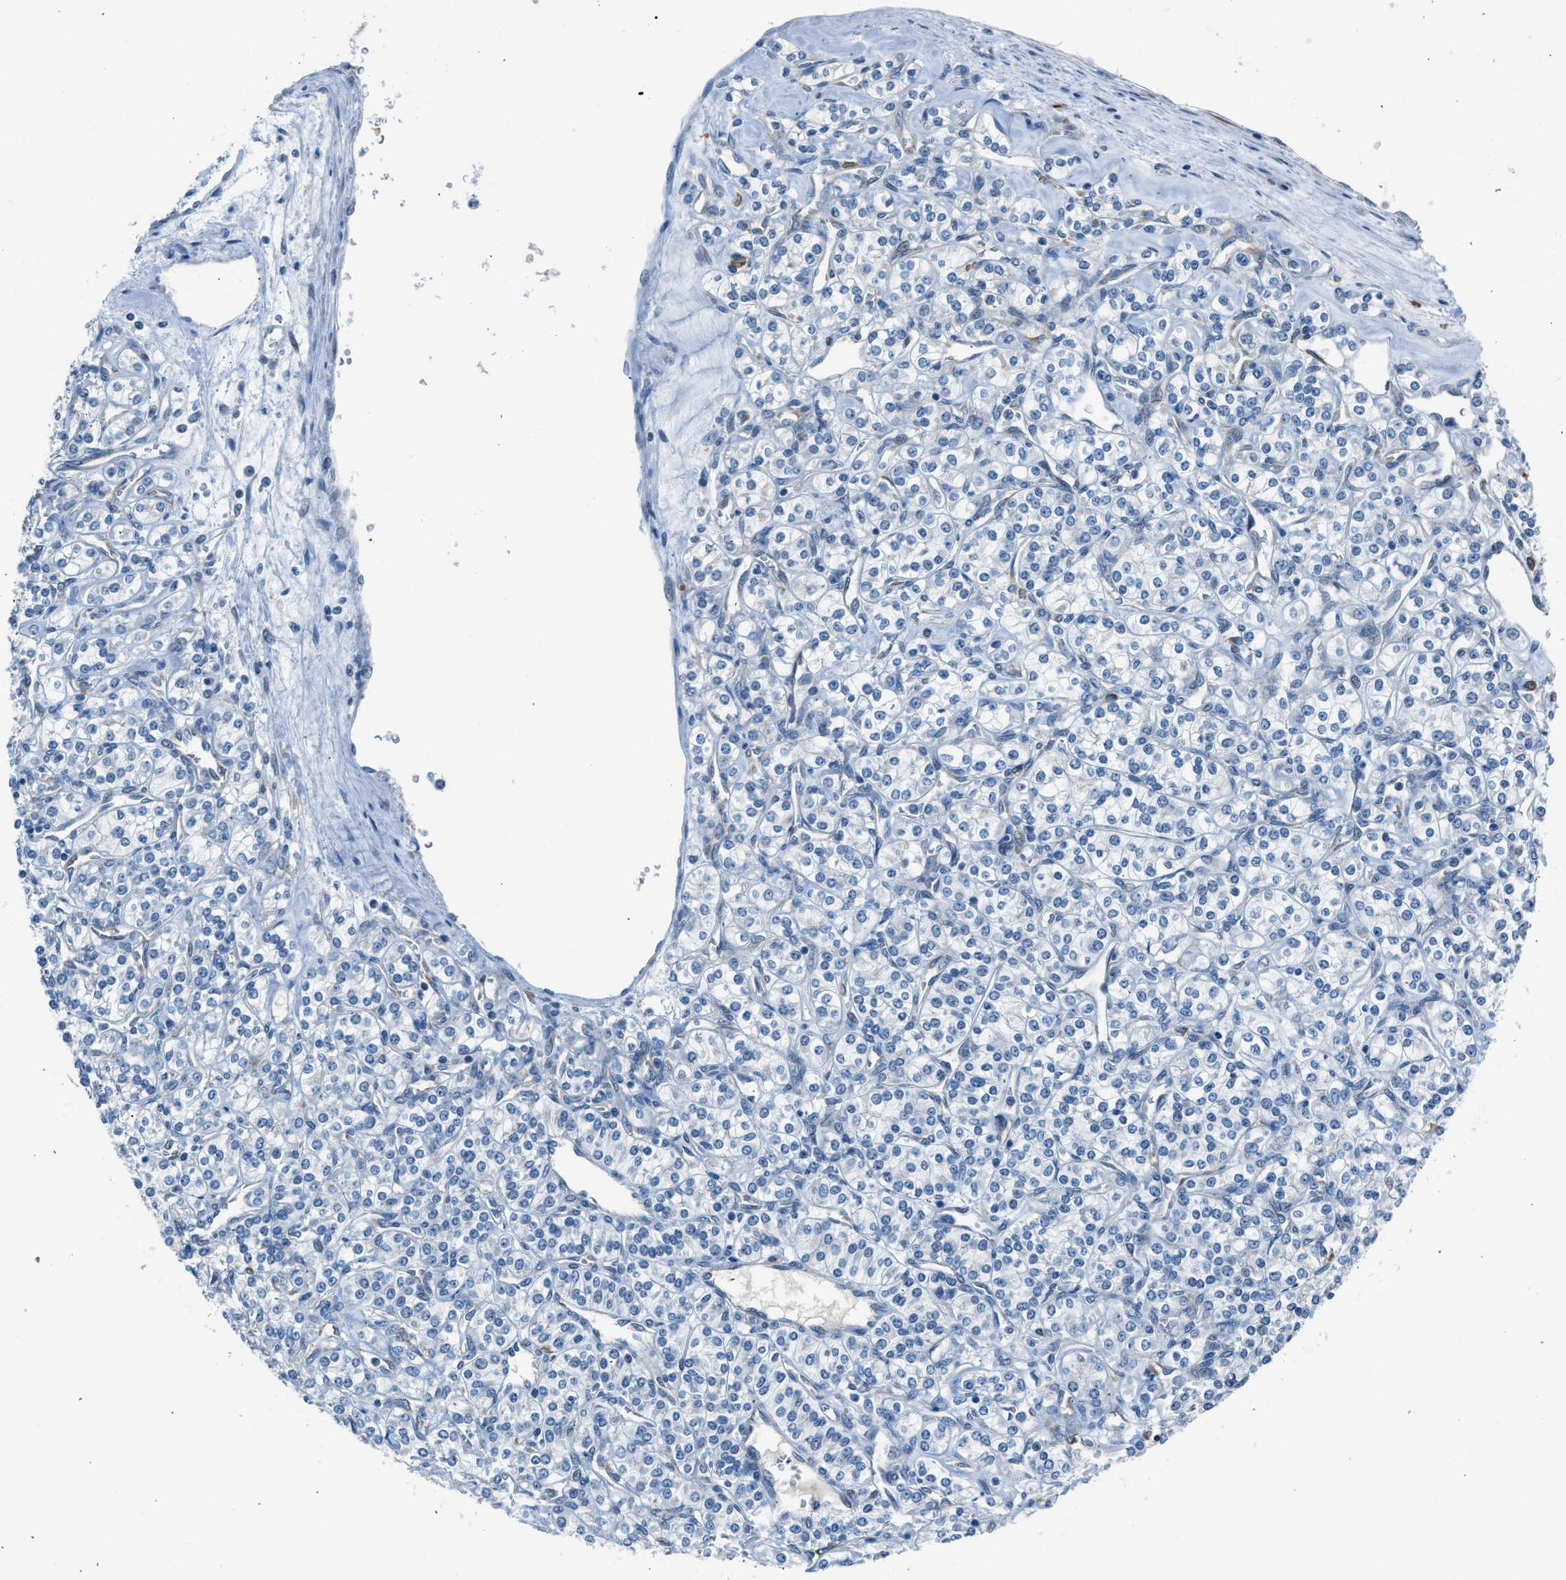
{"staining": {"intensity": "negative", "quantity": "none", "location": "none"}, "tissue": "renal cancer", "cell_type": "Tumor cells", "image_type": "cancer", "snomed": [{"axis": "morphology", "description": "Adenocarcinoma, NOS"}, {"axis": "topography", "description": "Kidney"}], "caption": "There is no significant expression in tumor cells of renal cancer. Brightfield microscopy of IHC stained with DAB (3,3'-diaminobenzidine) (brown) and hematoxylin (blue), captured at high magnification.", "gene": "RNF41", "patient": {"sex": "male", "age": 77}}